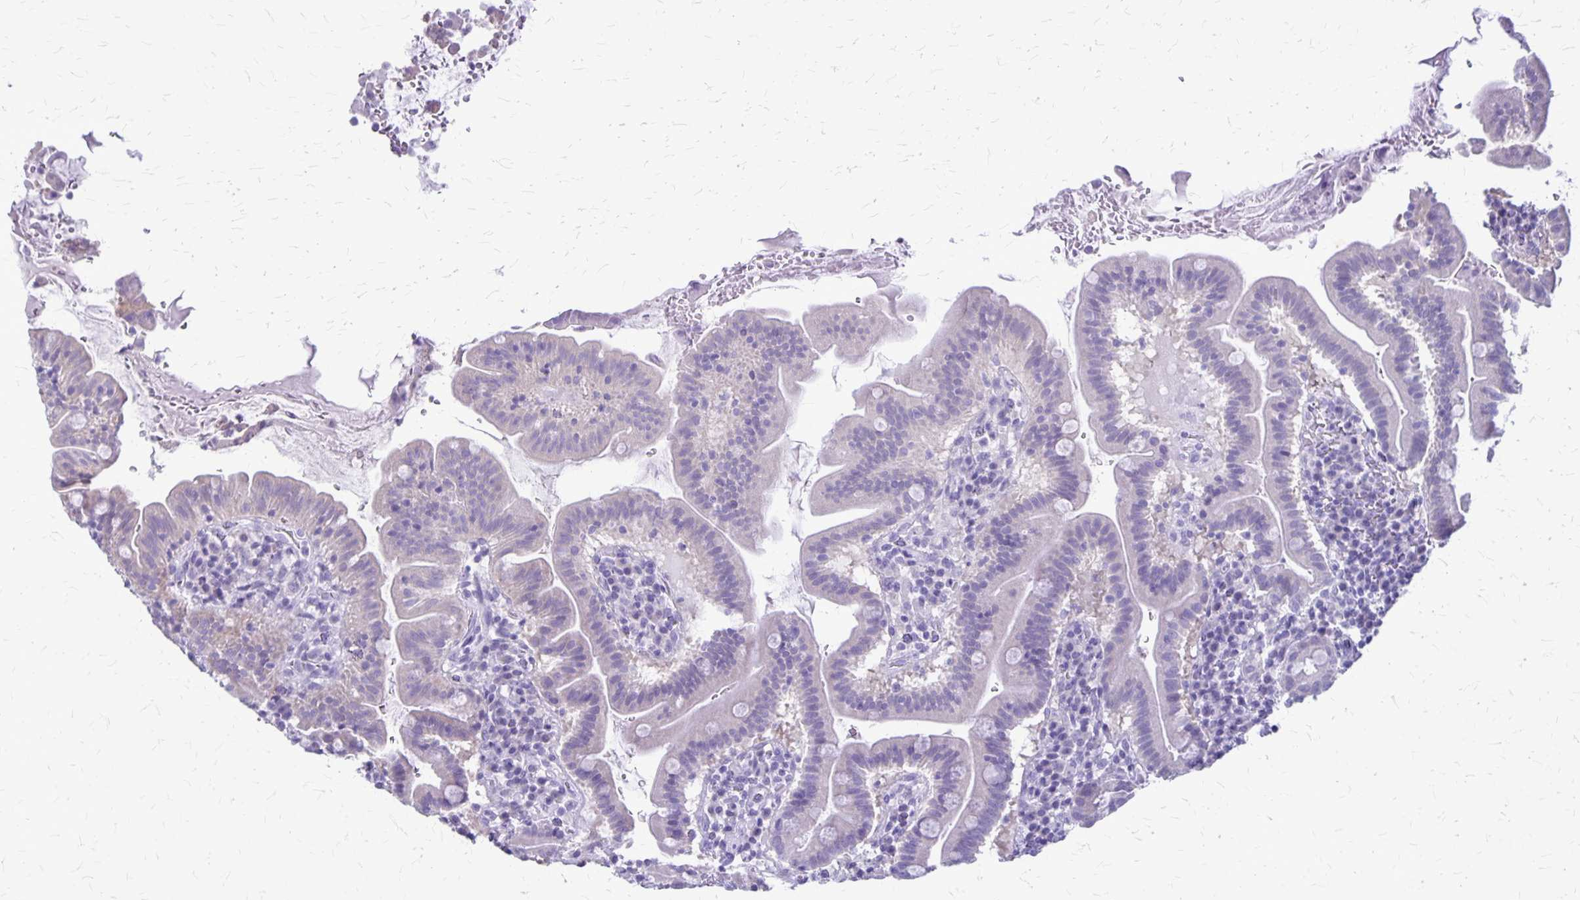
{"staining": {"intensity": "negative", "quantity": "none", "location": "none"}, "tissue": "small intestine", "cell_type": "Glandular cells", "image_type": "normal", "snomed": [{"axis": "morphology", "description": "Normal tissue, NOS"}, {"axis": "topography", "description": "Small intestine"}], "caption": "Immunohistochemical staining of unremarkable small intestine exhibits no significant staining in glandular cells. Brightfield microscopy of immunohistochemistry (IHC) stained with DAB (3,3'-diaminobenzidine) (brown) and hematoxylin (blue), captured at high magnification.", "gene": "PLXNB3", "patient": {"sex": "male", "age": 26}}